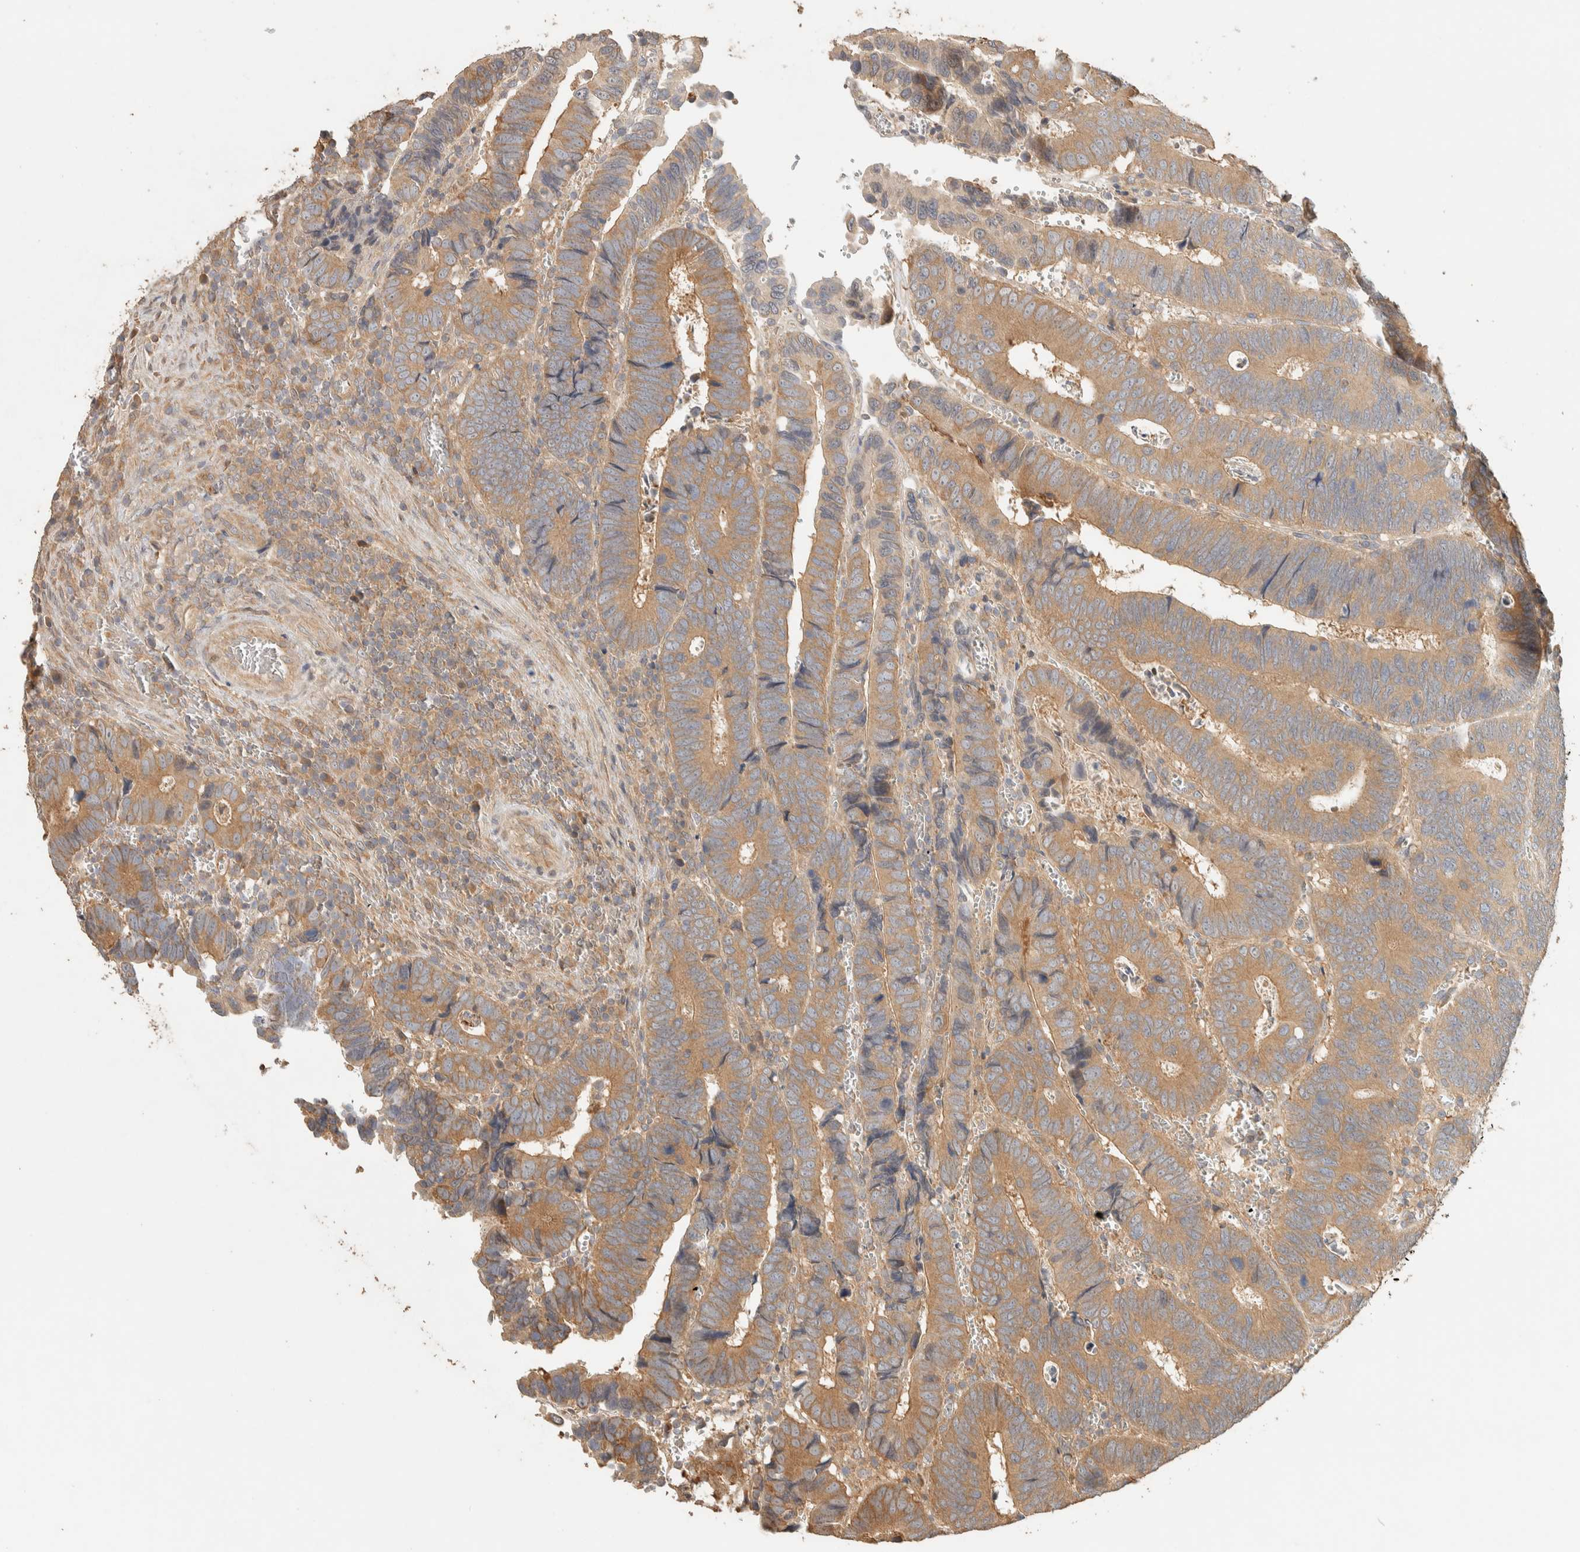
{"staining": {"intensity": "moderate", "quantity": ">75%", "location": "cytoplasmic/membranous"}, "tissue": "colorectal cancer", "cell_type": "Tumor cells", "image_type": "cancer", "snomed": [{"axis": "morphology", "description": "Inflammation, NOS"}, {"axis": "morphology", "description": "Adenocarcinoma, NOS"}, {"axis": "topography", "description": "Colon"}], "caption": "DAB (3,3'-diaminobenzidine) immunohistochemical staining of human colorectal adenocarcinoma reveals moderate cytoplasmic/membranous protein staining in about >75% of tumor cells.", "gene": "EXOC7", "patient": {"sex": "male", "age": 72}}